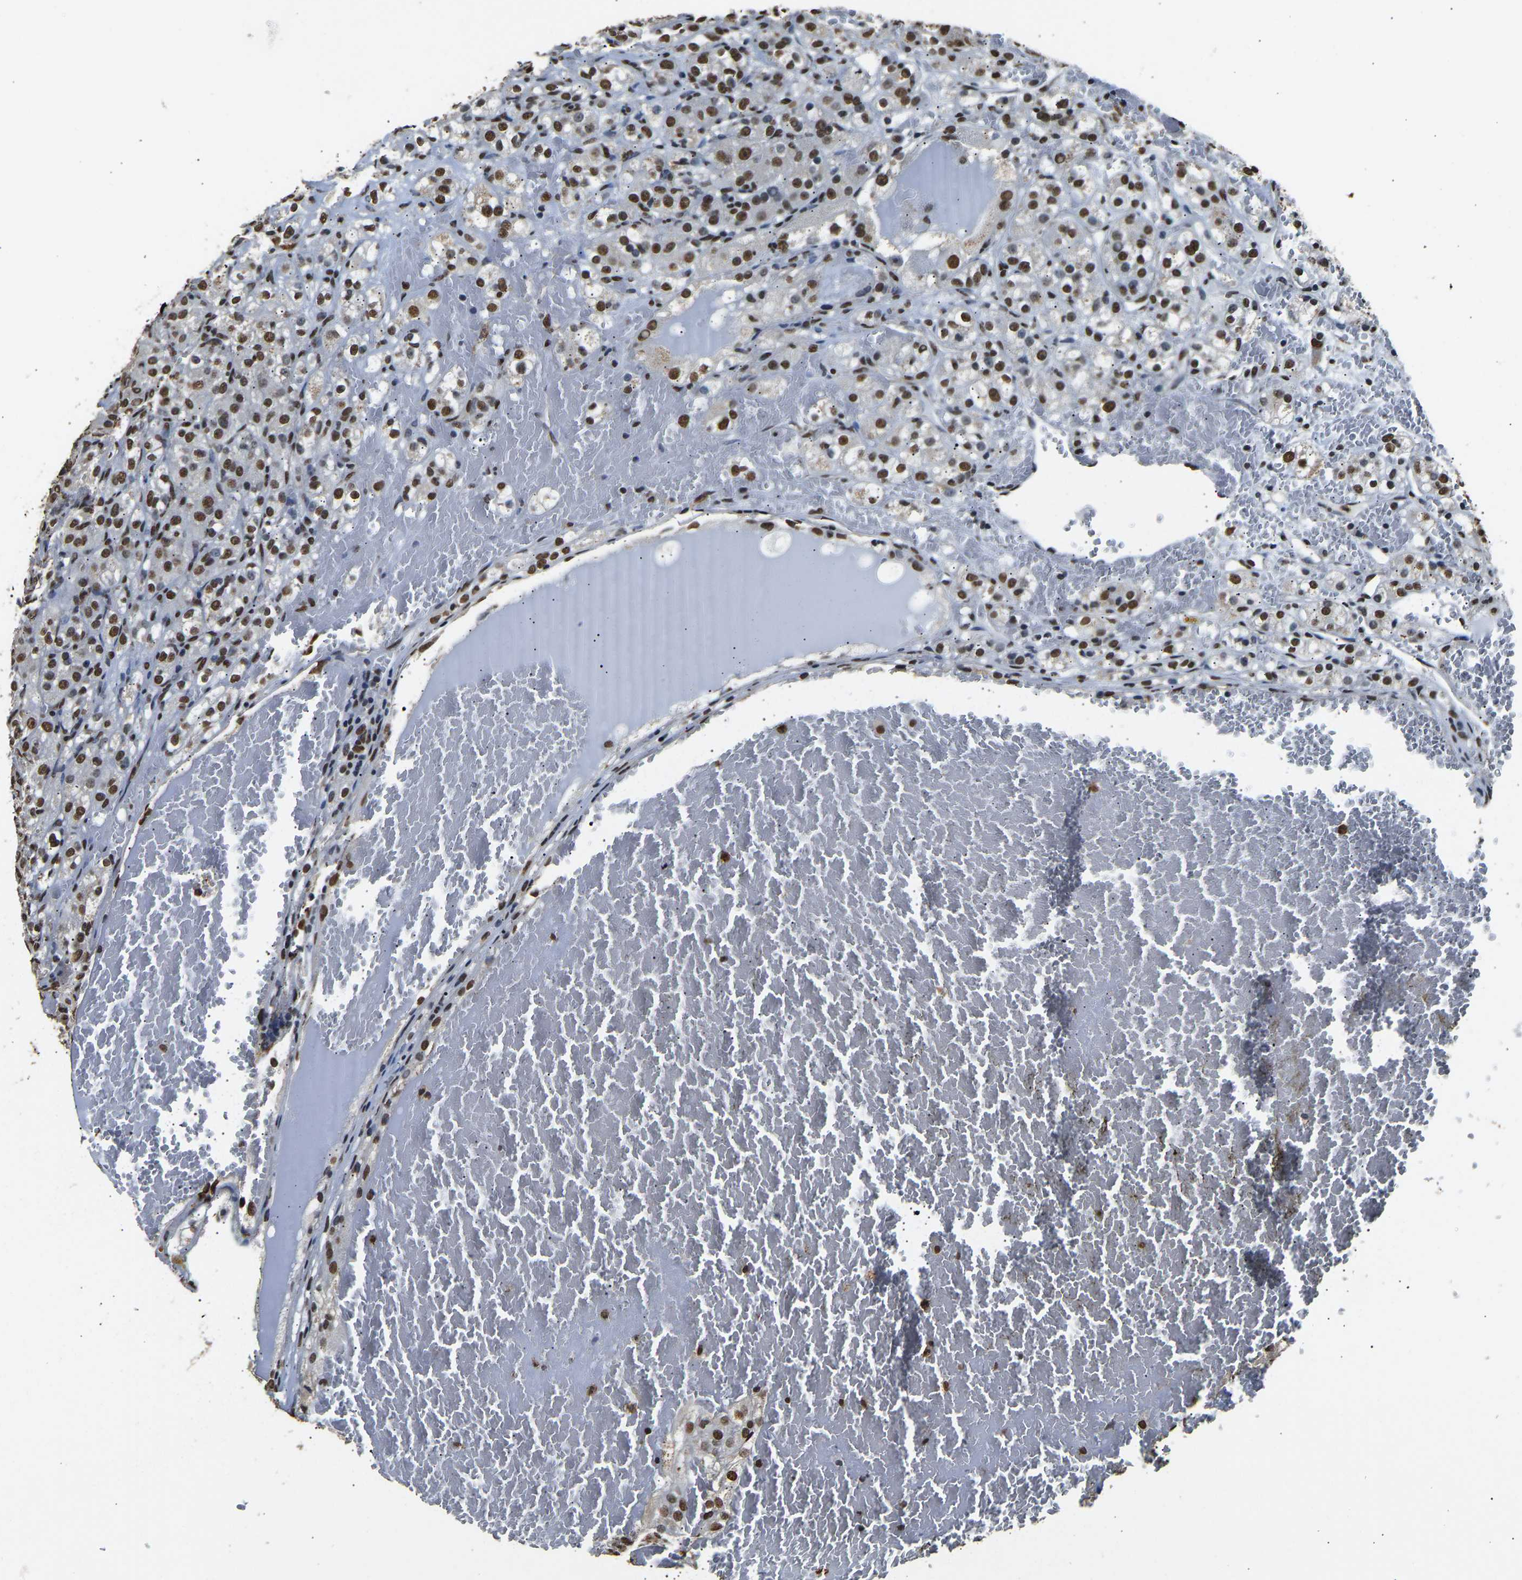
{"staining": {"intensity": "strong", "quantity": ">75%", "location": "nuclear"}, "tissue": "renal cancer", "cell_type": "Tumor cells", "image_type": "cancer", "snomed": [{"axis": "morphology", "description": "Normal tissue, NOS"}, {"axis": "morphology", "description": "Adenocarcinoma, NOS"}, {"axis": "topography", "description": "Kidney"}], "caption": "High-magnification brightfield microscopy of adenocarcinoma (renal) stained with DAB (3,3'-diaminobenzidine) (brown) and counterstained with hematoxylin (blue). tumor cells exhibit strong nuclear staining is seen in approximately>75% of cells.", "gene": "SAFB", "patient": {"sex": "male", "age": 61}}